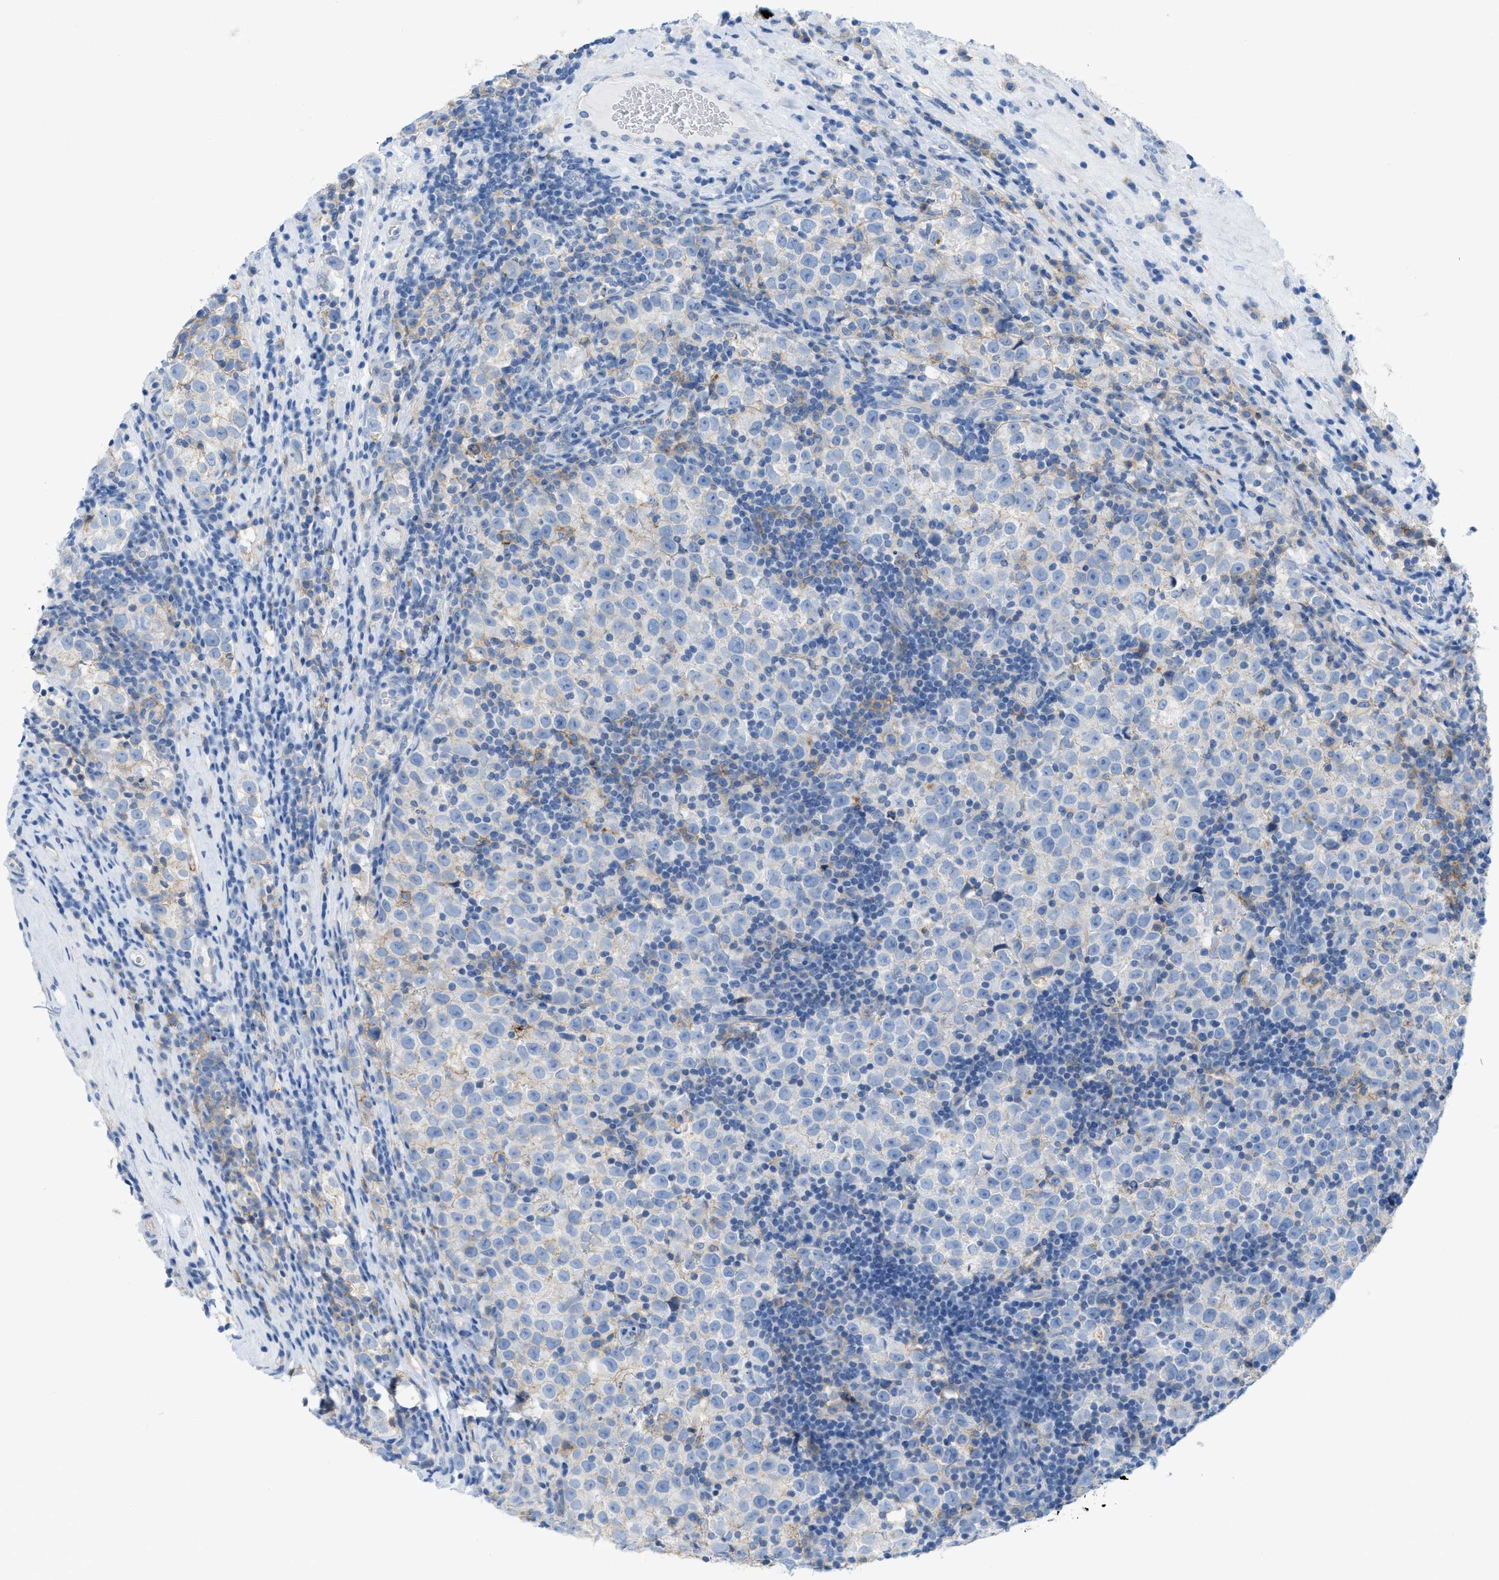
{"staining": {"intensity": "negative", "quantity": "none", "location": "none"}, "tissue": "testis cancer", "cell_type": "Tumor cells", "image_type": "cancer", "snomed": [{"axis": "morphology", "description": "Normal tissue, NOS"}, {"axis": "morphology", "description": "Seminoma, NOS"}, {"axis": "topography", "description": "Testis"}], "caption": "Immunohistochemistry of human testis cancer (seminoma) demonstrates no expression in tumor cells. (DAB (3,3'-diaminobenzidine) immunohistochemistry (IHC), high magnification).", "gene": "SLC3A2", "patient": {"sex": "male", "age": 43}}